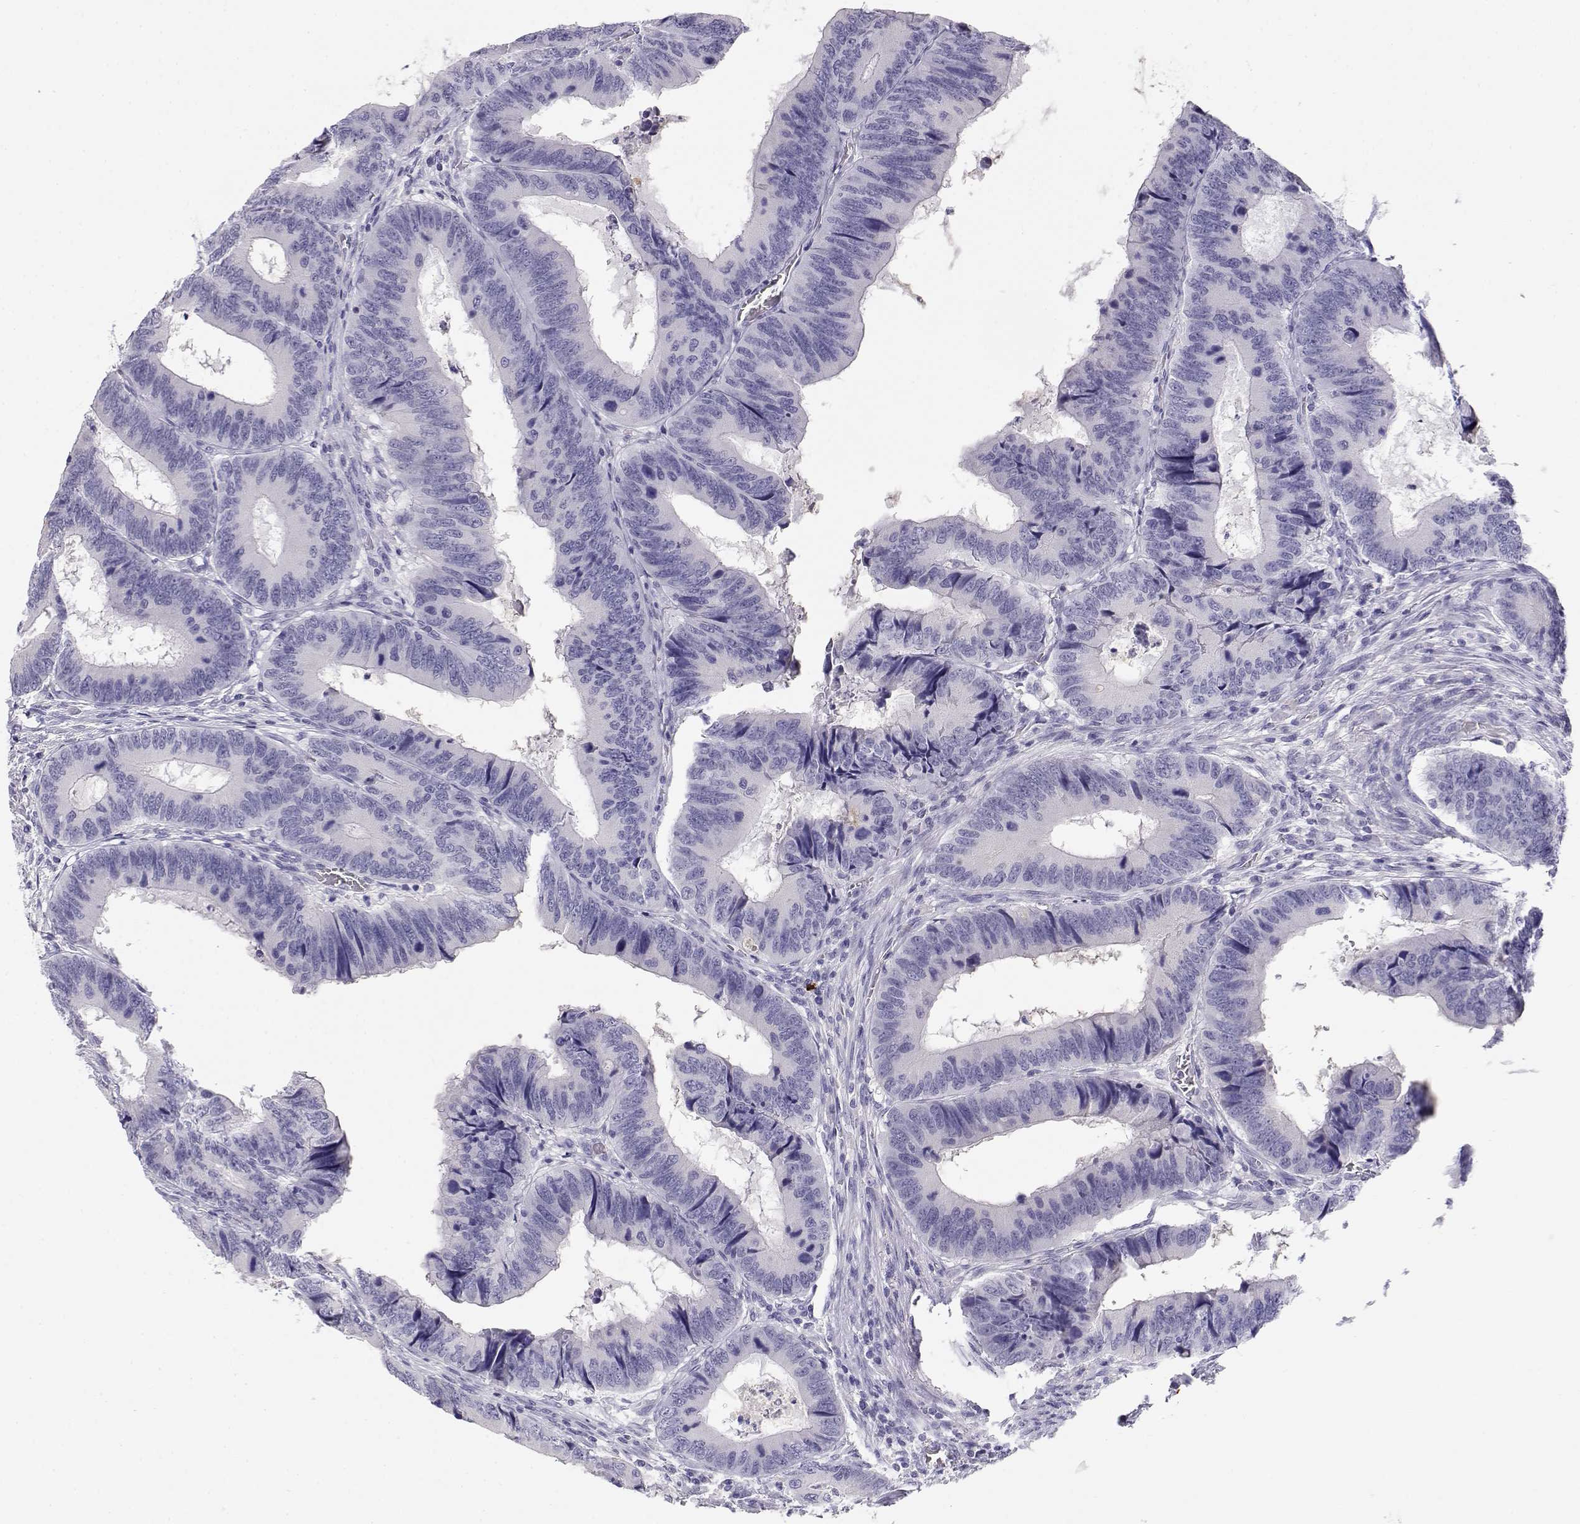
{"staining": {"intensity": "negative", "quantity": "none", "location": "none"}, "tissue": "colorectal cancer", "cell_type": "Tumor cells", "image_type": "cancer", "snomed": [{"axis": "morphology", "description": "Adenocarcinoma, NOS"}, {"axis": "topography", "description": "Colon"}], "caption": "The histopathology image displays no significant staining in tumor cells of adenocarcinoma (colorectal). (Stains: DAB (3,3'-diaminobenzidine) immunohistochemistry (IHC) with hematoxylin counter stain, Microscopy: brightfield microscopy at high magnification).", "gene": "GPR174", "patient": {"sex": "male", "age": 53}}